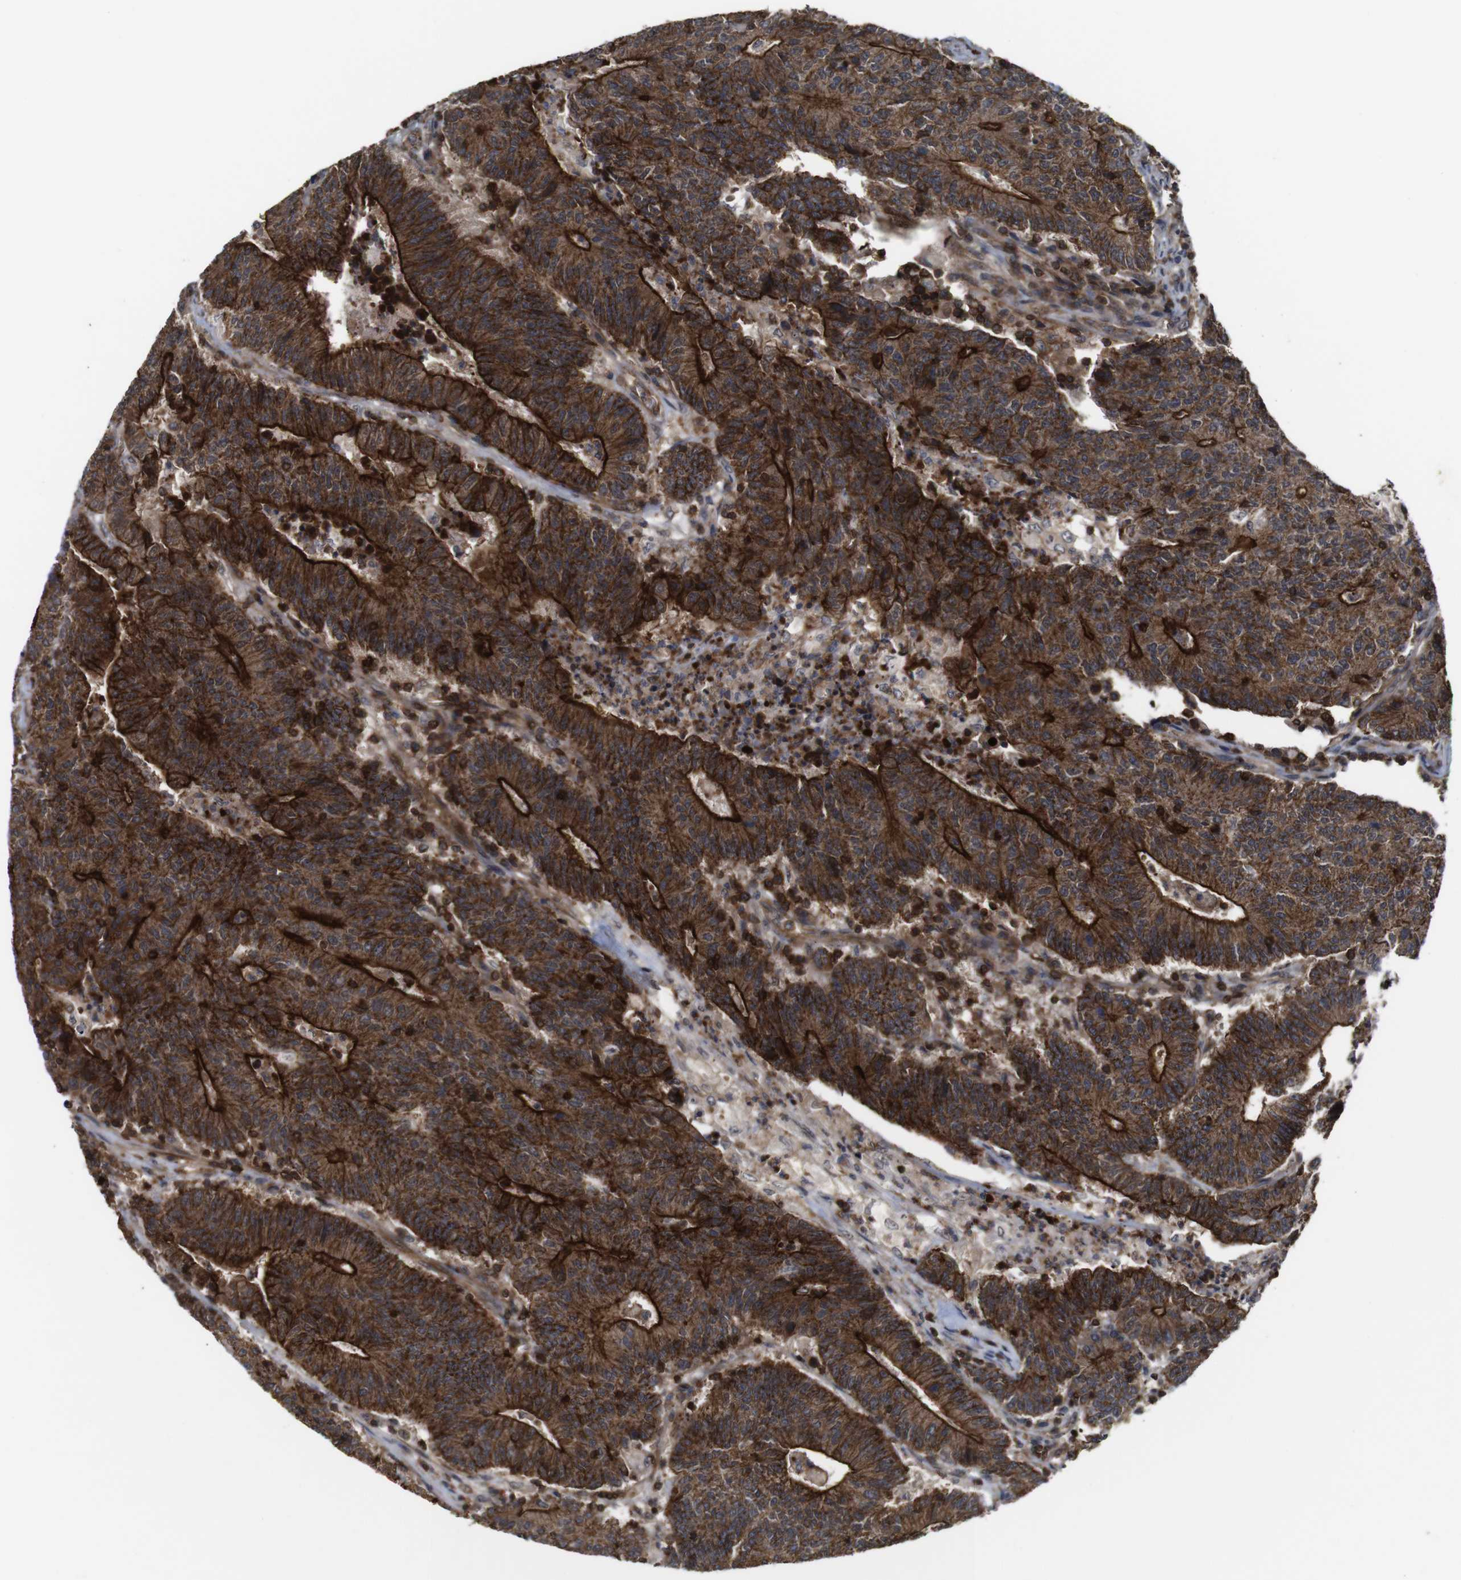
{"staining": {"intensity": "strong", "quantity": ">75%", "location": "cytoplasmic/membranous"}, "tissue": "colorectal cancer", "cell_type": "Tumor cells", "image_type": "cancer", "snomed": [{"axis": "morphology", "description": "Normal tissue, NOS"}, {"axis": "morphology", "description": "Adenocarcinoma, NOS"}, {"axis": "topography", "description": "Colon"}], "caption": "Colorectal adenocarcinoma was stained to show a protein in brown. There is high levels of strong cytoplasmic/membranous expression in about >75% of tumor cells.", "gene": "NANOS1", "patient": {"sex": "female", "age": 75}}